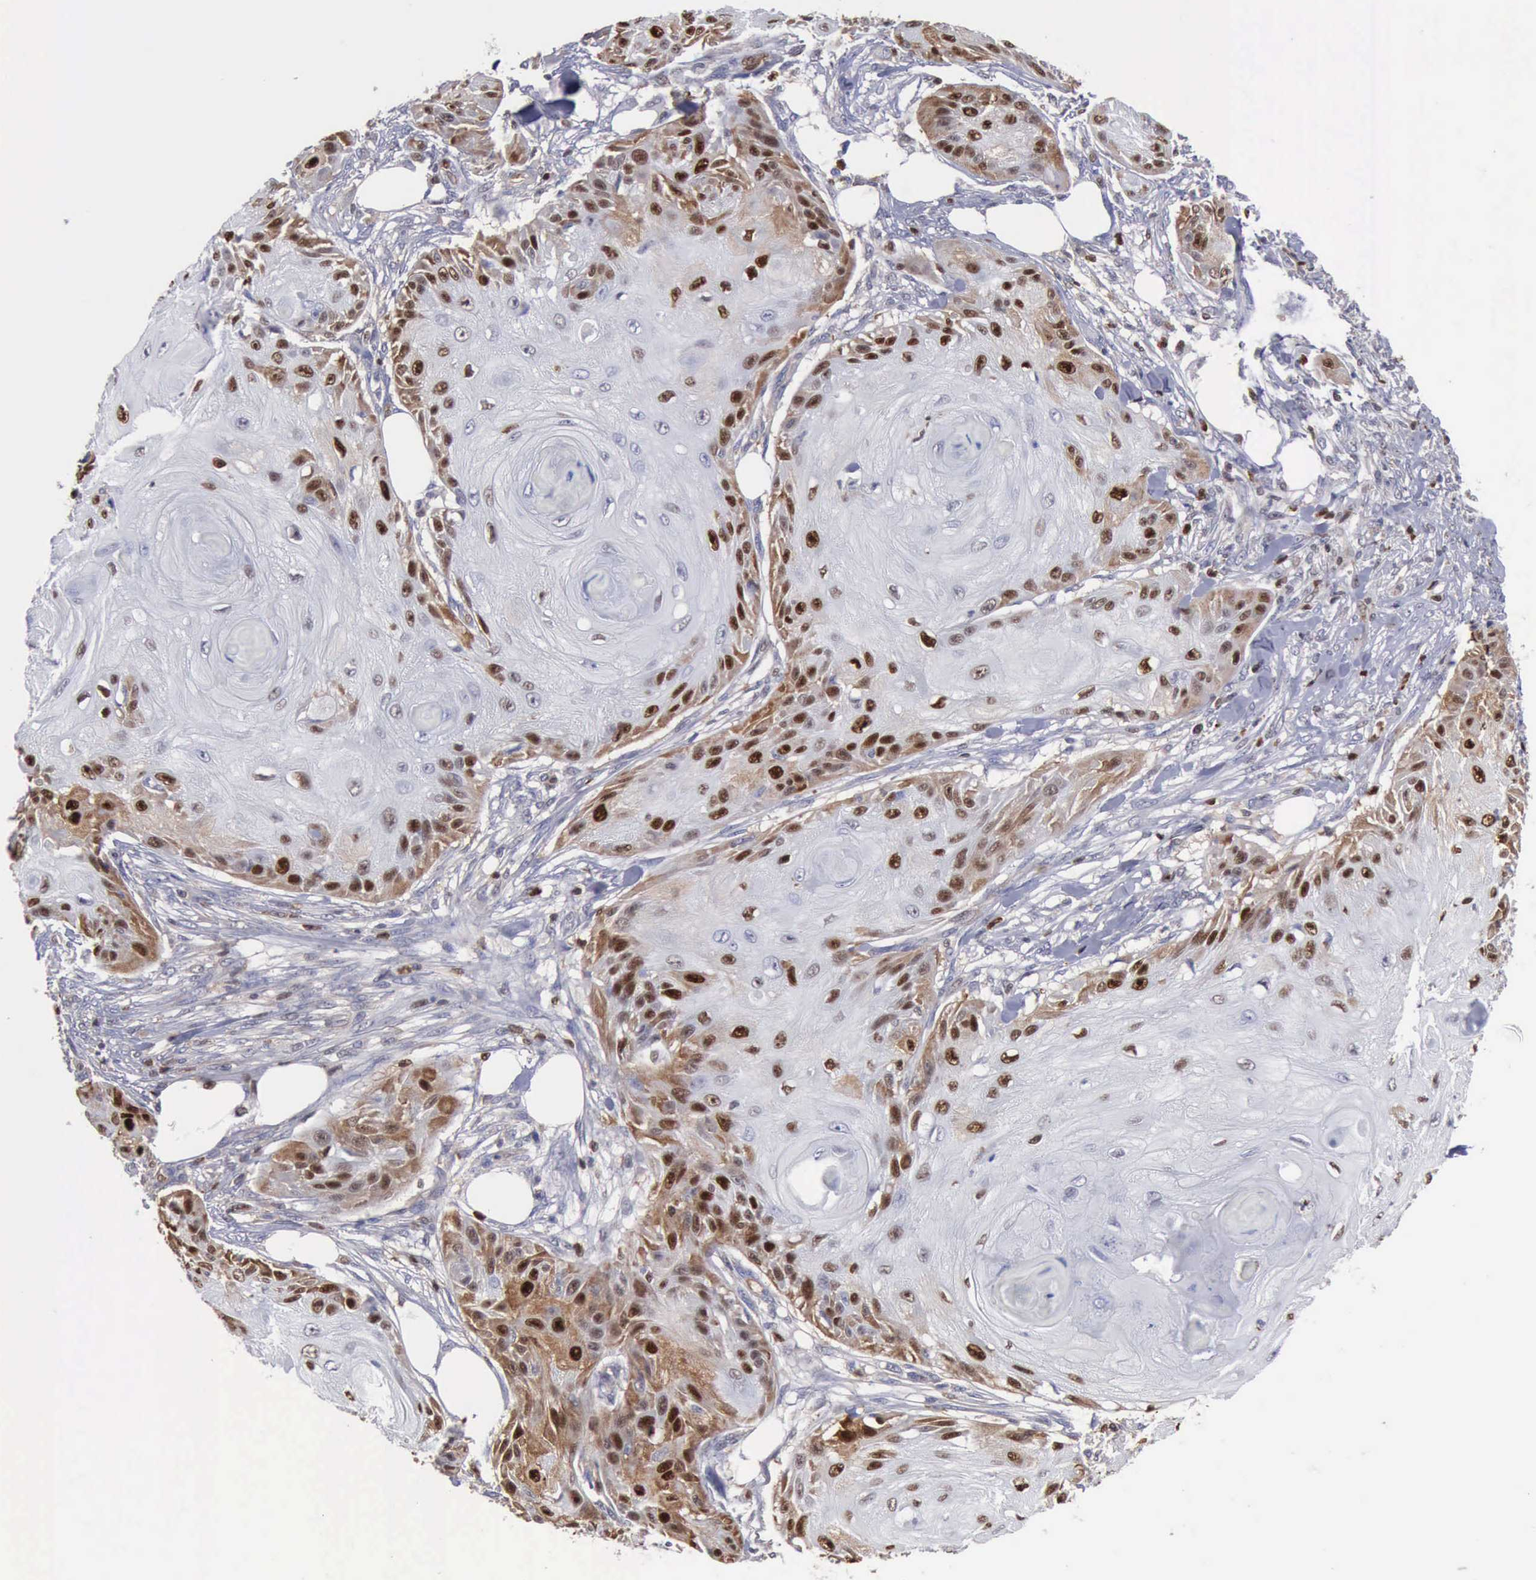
{"staining": {"intensity": "strong", "quantity": "25%-75%", "location": "cytoplasmic/membranous,nuclear"}, "tissue": "skin cancer", "cell_type": "Tumor cells", "image_type": "cancer", "snomed": [{"axis": "morphology", "description": "Squamous cell carcinoma, NOS"}, {"axis": "topography", "description": "Skin"}], "caption": "Skin cancer (squamous cell carcinoma) stained for a protein (brown) displays strong cytoplasmic/membranous and nuclear positive positivity in about 25%-75% of tumor cells.", "gene": "PDCD4", "patient": {"sex": "female", "age": 88}}